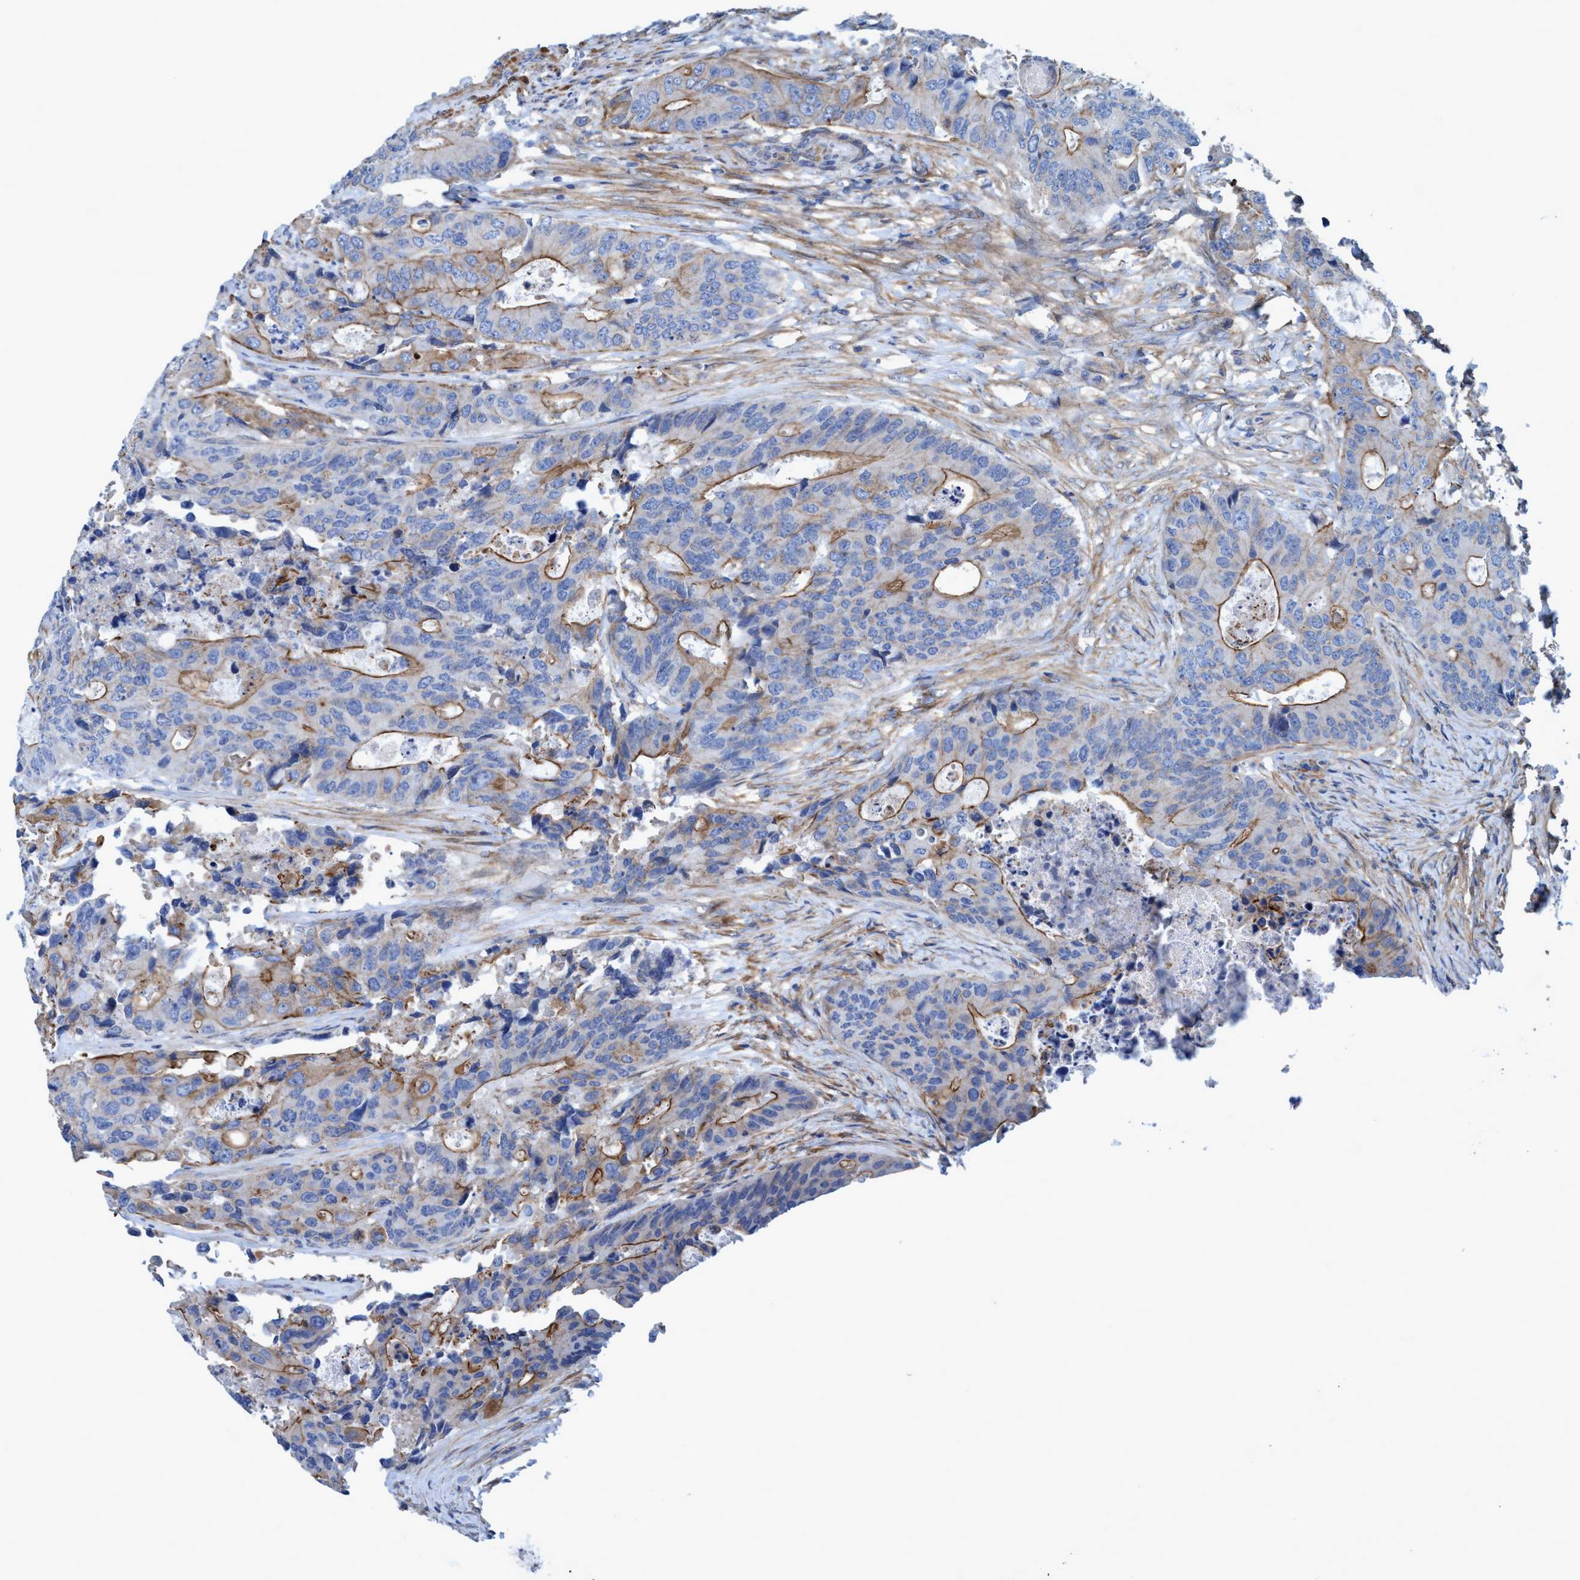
{"staining": {"intensity": "moderate", "quantity": "25%-75%", "location": "cytoplasmic/membranous"}, "tissue": "colorectal cancer", "cell_type": "Tumor cells", "image_type": "cancer", "snomed": [{"axis": "morphology", "description": "Adenocarcinoma, NOS"}, {"axis": "topography", "description": "Colon"}], "caption": "A micrograph showing moderate cytoplasmic/membranous positivity in approximately 25%-75% of tumor cells in adenocarcinoma (colorectal), as visualized by brown immunohistochemical staining.", "gene": "GULP1", "patient": {"sex": "male", "age": 71}}